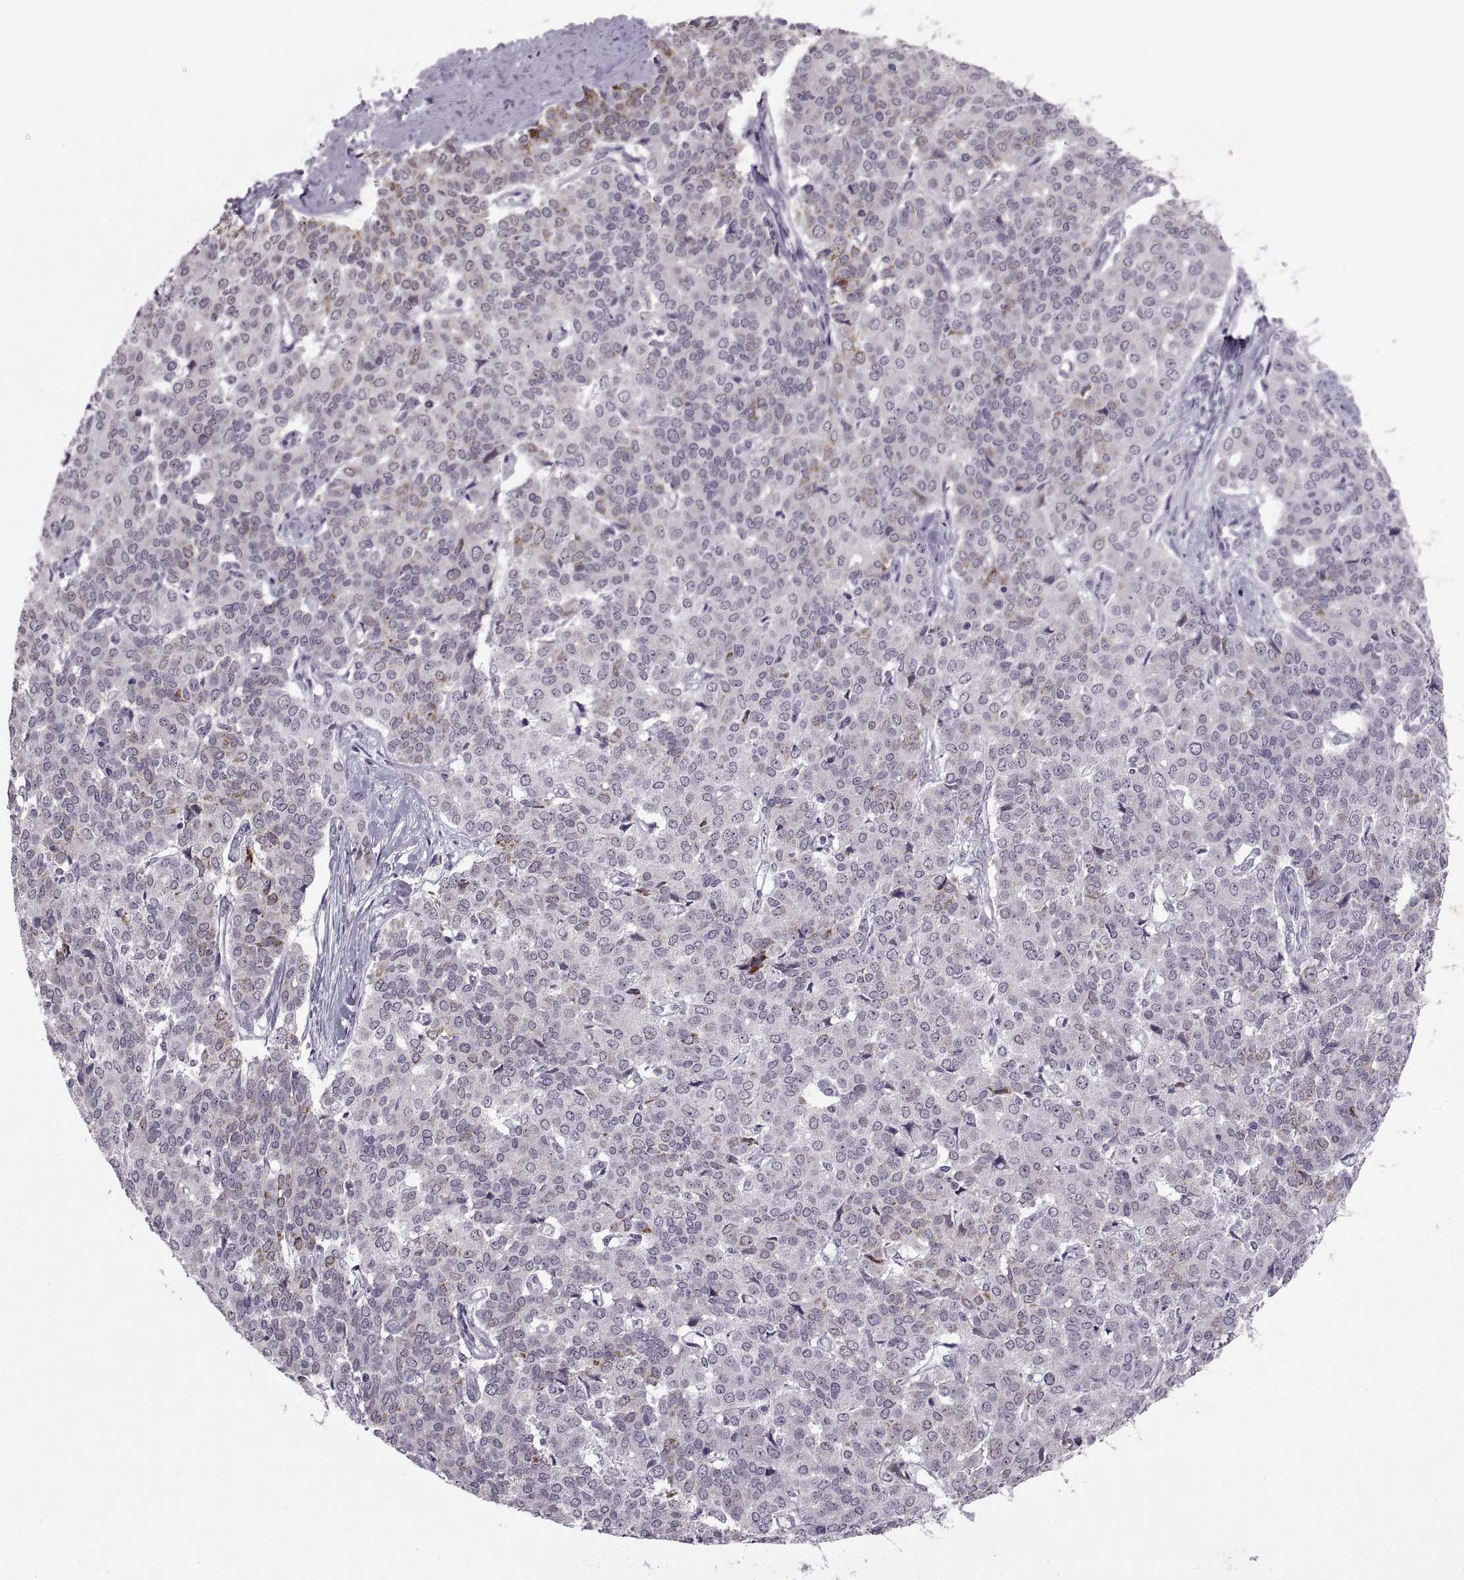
{"staining": {"intensity": "moderate", "quantity": "<25%", "location": "cytoplasmic/membranous"}, "tissue": "liver cancer", "cell_type": "Tumor cells", "image_type": "cancer", "snomed": [{"axis": "morphology", "description": "Cholangiocarcinoma"}, {"axis": "topography", "description": "Liver"}], "caption": "This is a histology image of immunohistochemistry (IHC) staining of cholangiocarcinoma (liver), which shows moderate staining in the cytoplasmic/membranous of tumor cells.", "gene": "OTP", "patient": {"sex": "female", "age": 47}}